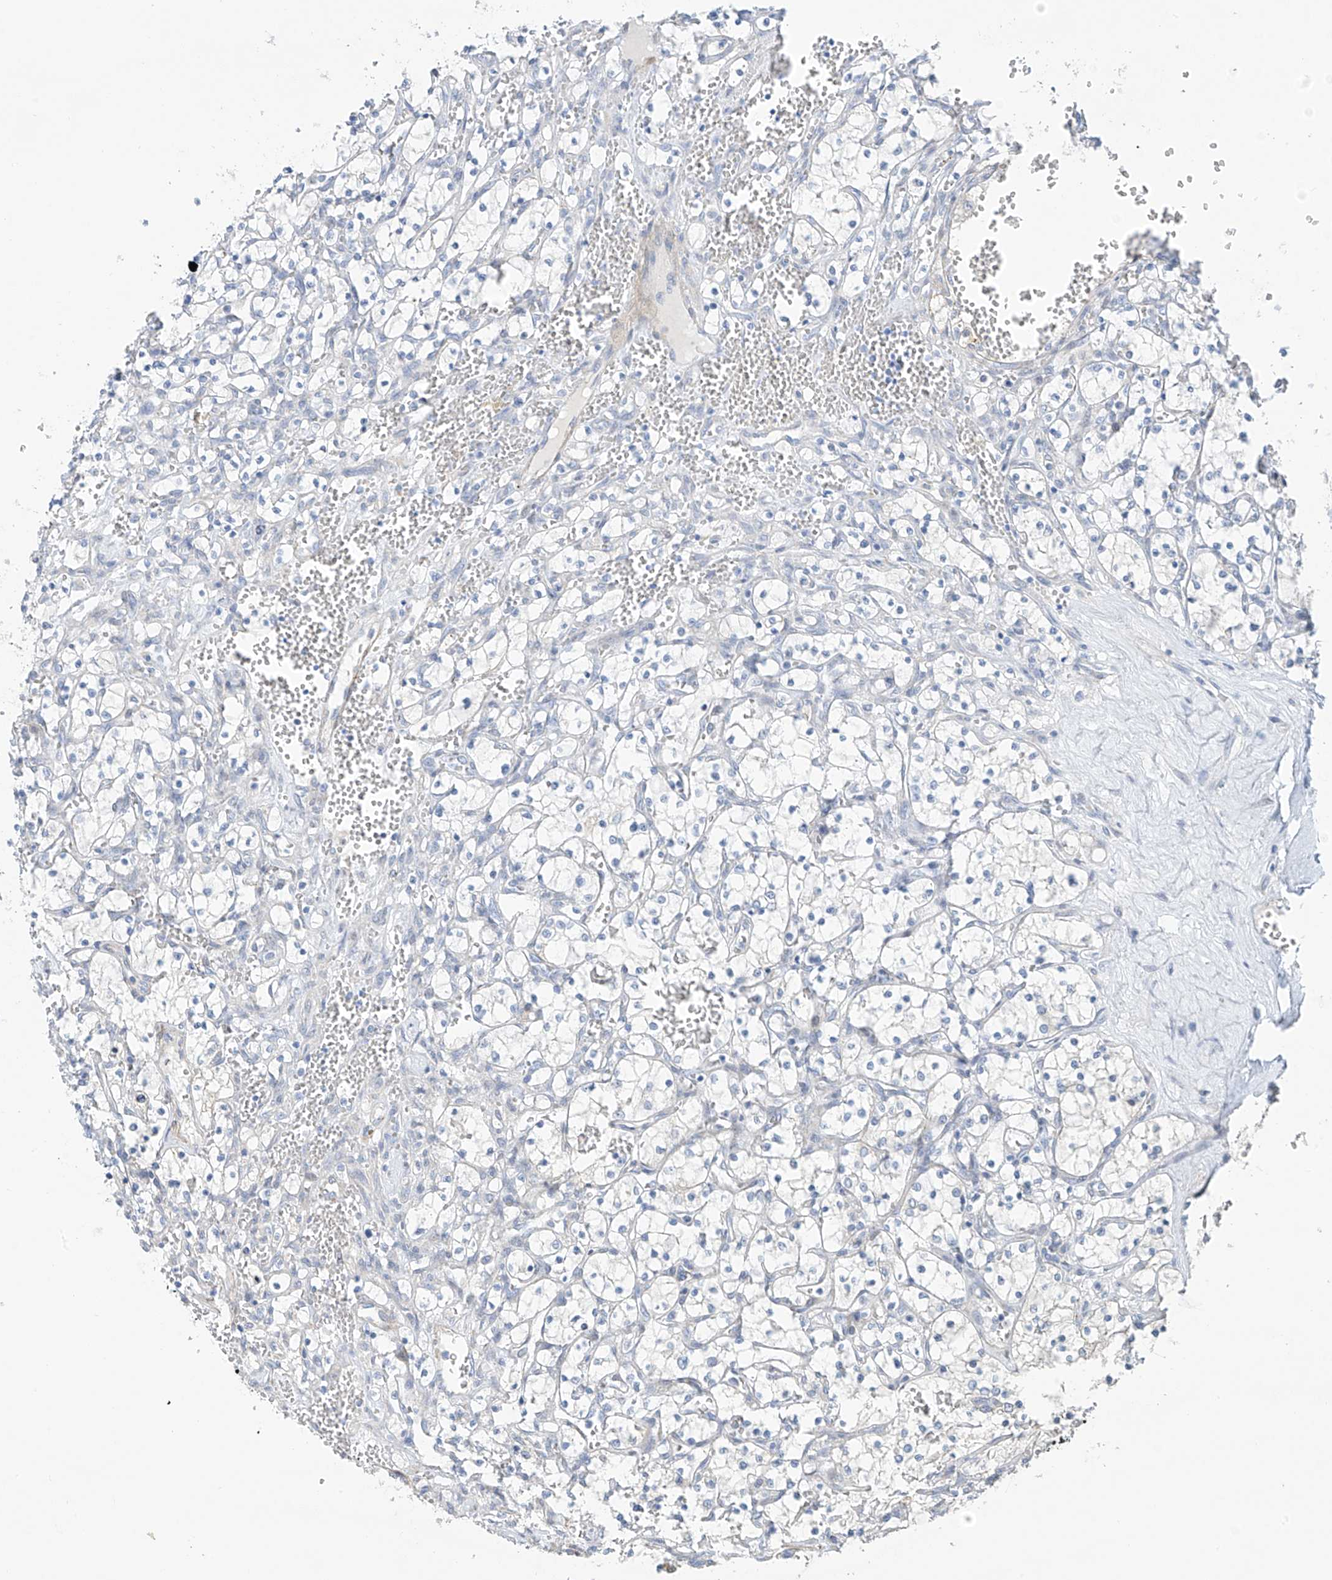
{"staining": {"intensity": "negative", "quantity": "none", "location": "none"}, "tissue": "renal cancer", "cell_type": "Tumor cells", "image_type": "cancer", "snomed": [{"axis": "morphology", "description": "Adenocarcinoma, NOS"}, {"axis": "topography", "description": "Kidney"}], "caption": "Renal cancer was stained to show a protein in brown. There is no significant expression in tumor cells.", "gene": "ZNF641", "patient": {"sex": "female", "age": 69}}